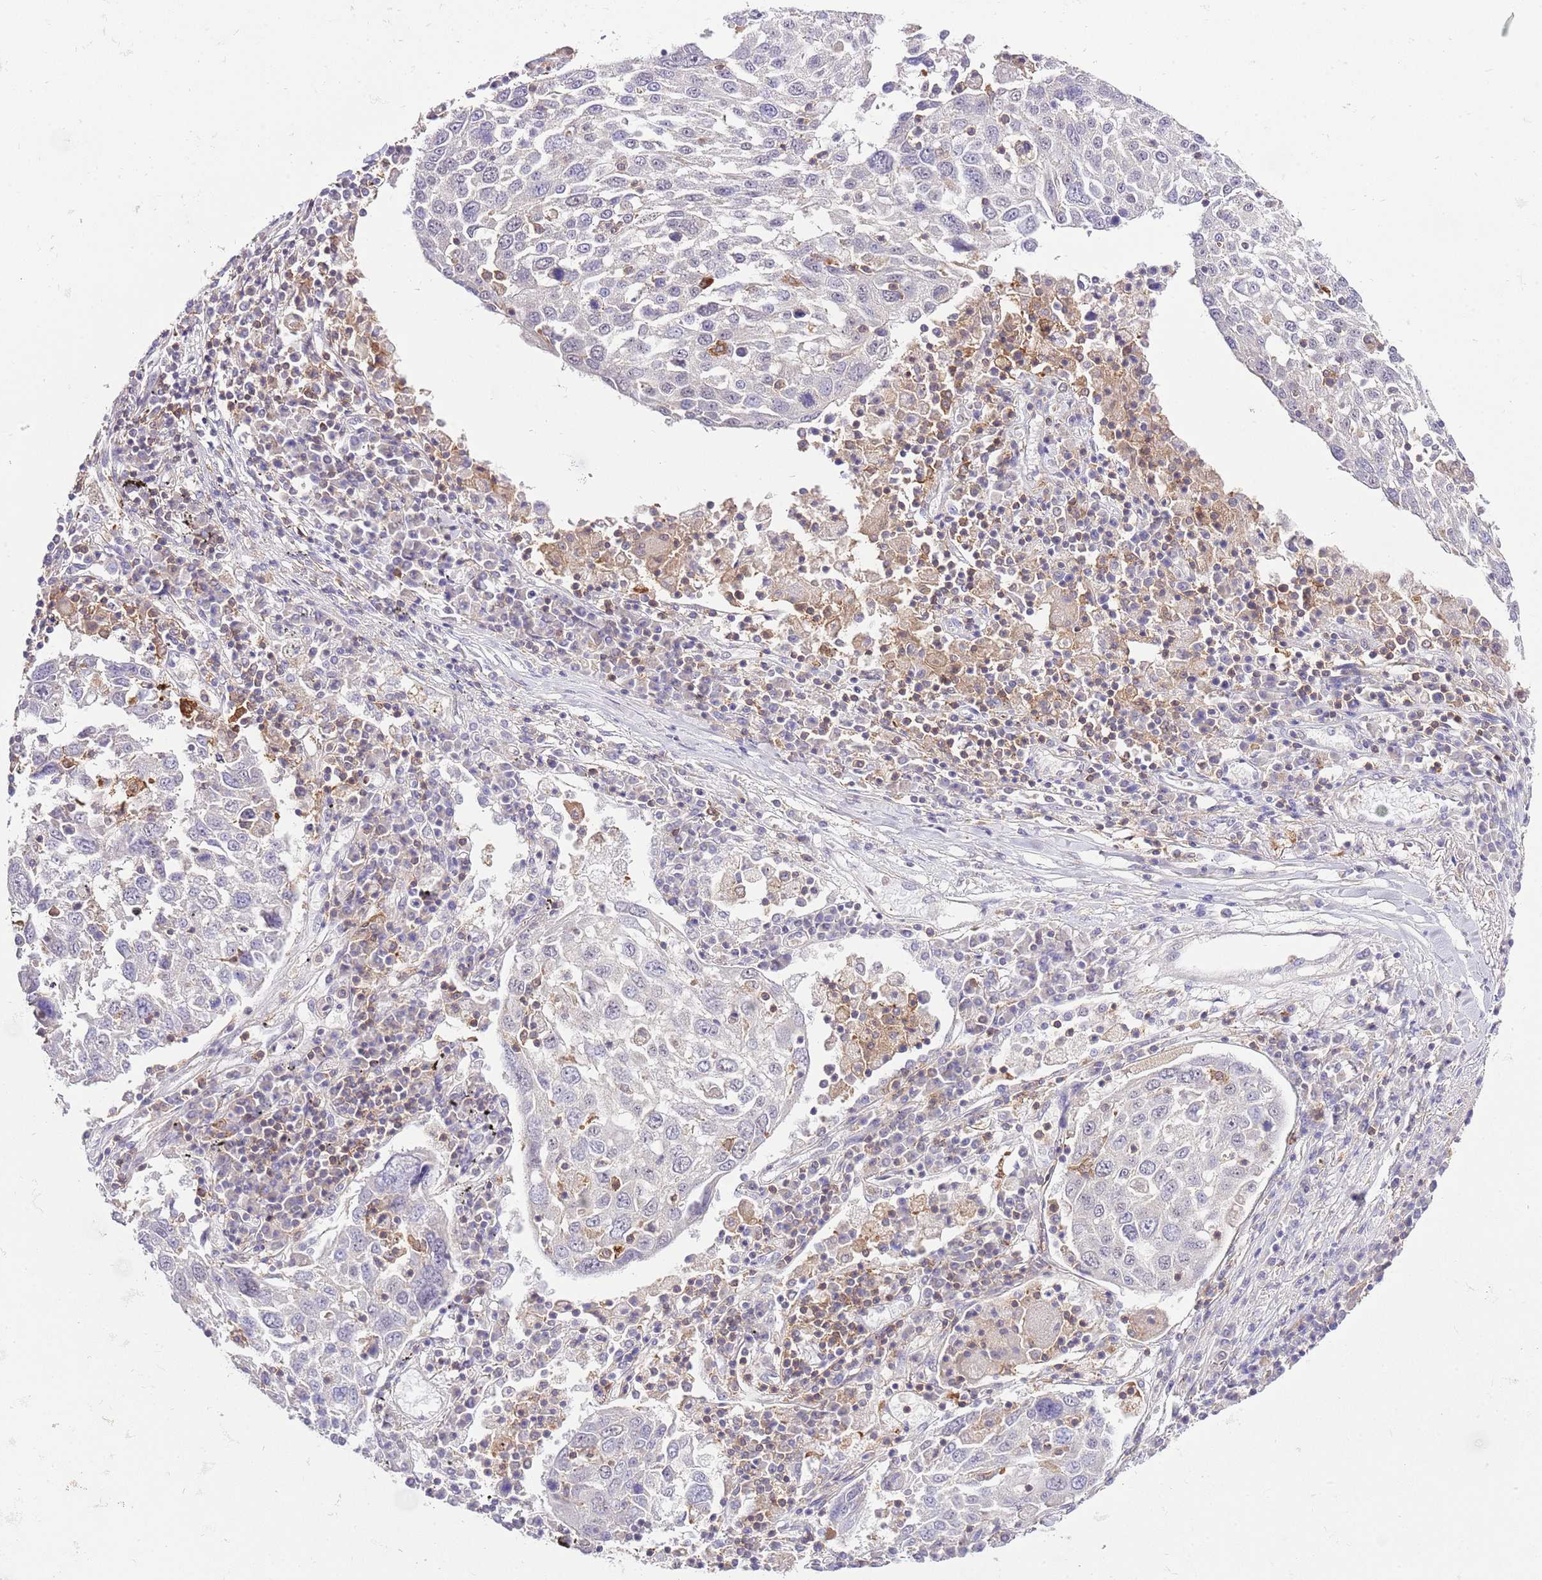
{"staining": {"intensity": "negative", "quantity": "none", "location": "none"}, "tissue": "lung cancer", "cell_type": "Tumor cells", "image_type": "cancer", "snomed": [{"axis": "morphology", "description": "Squamous cell carcinoma, NOS"}, {"axis": "topography", "description": "Lung"}], "caption": "A high-resolution micrograph shows immunohistochemistry (IHC) staining of squamous cell carcinoma (lung), which demonstrates no significant positivity in tumor cells.", "gene": "EFHD1", "patient": {"sex": "male", "age": 65}}